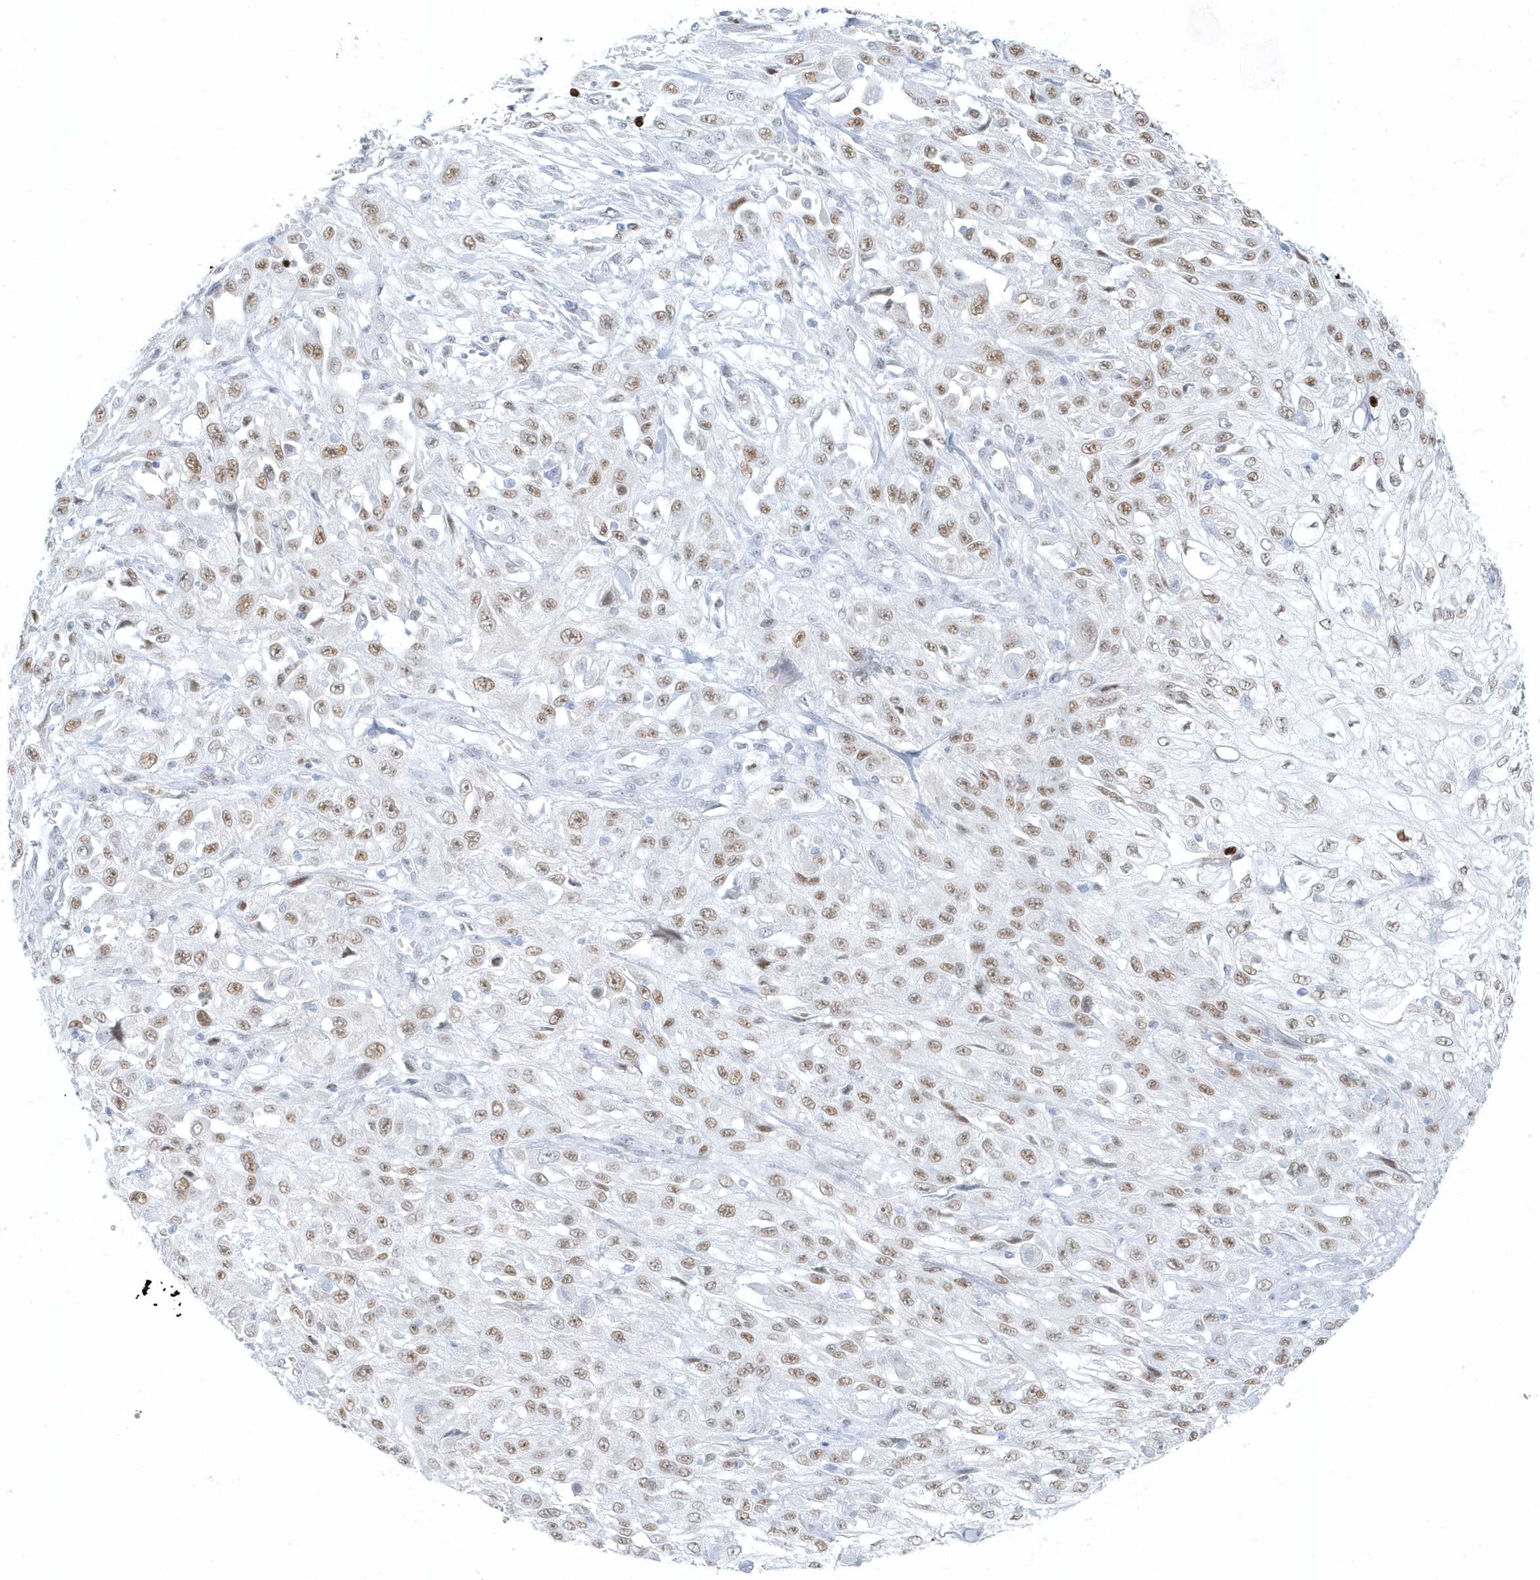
{"staining": {"intensity": "moderate", "quantity": ">75%", "location": "nuclear"}, "tissue": "skin cancer", "cell_type": "Tumor cells", "image_type": "cancer", "snomed": [{"axis": "morphology", "description": "Squamous cell carcinoma, NOS"}, {"axis": "morphology", "description": "Squamous cell carcinoma, metastatic, NOS"}, {"axis": "topography", "description": "Skin"}, {"axis": "topography", "description": "Lymph node"}], "caption": "Squamous cell carcinoma (skin) stained with DAB (3,3'-diaminobenzidine) immunohistochemistry (IHC) demonstrates medium levels of moderate nuclear positivity in approximately >75% of tumor cells. Immunohistochemistry stains the protein of interest in brown and the nuclei are stained blue.", "gene": "SMIM34", "patient": {"sex": "male", "age": 75}}